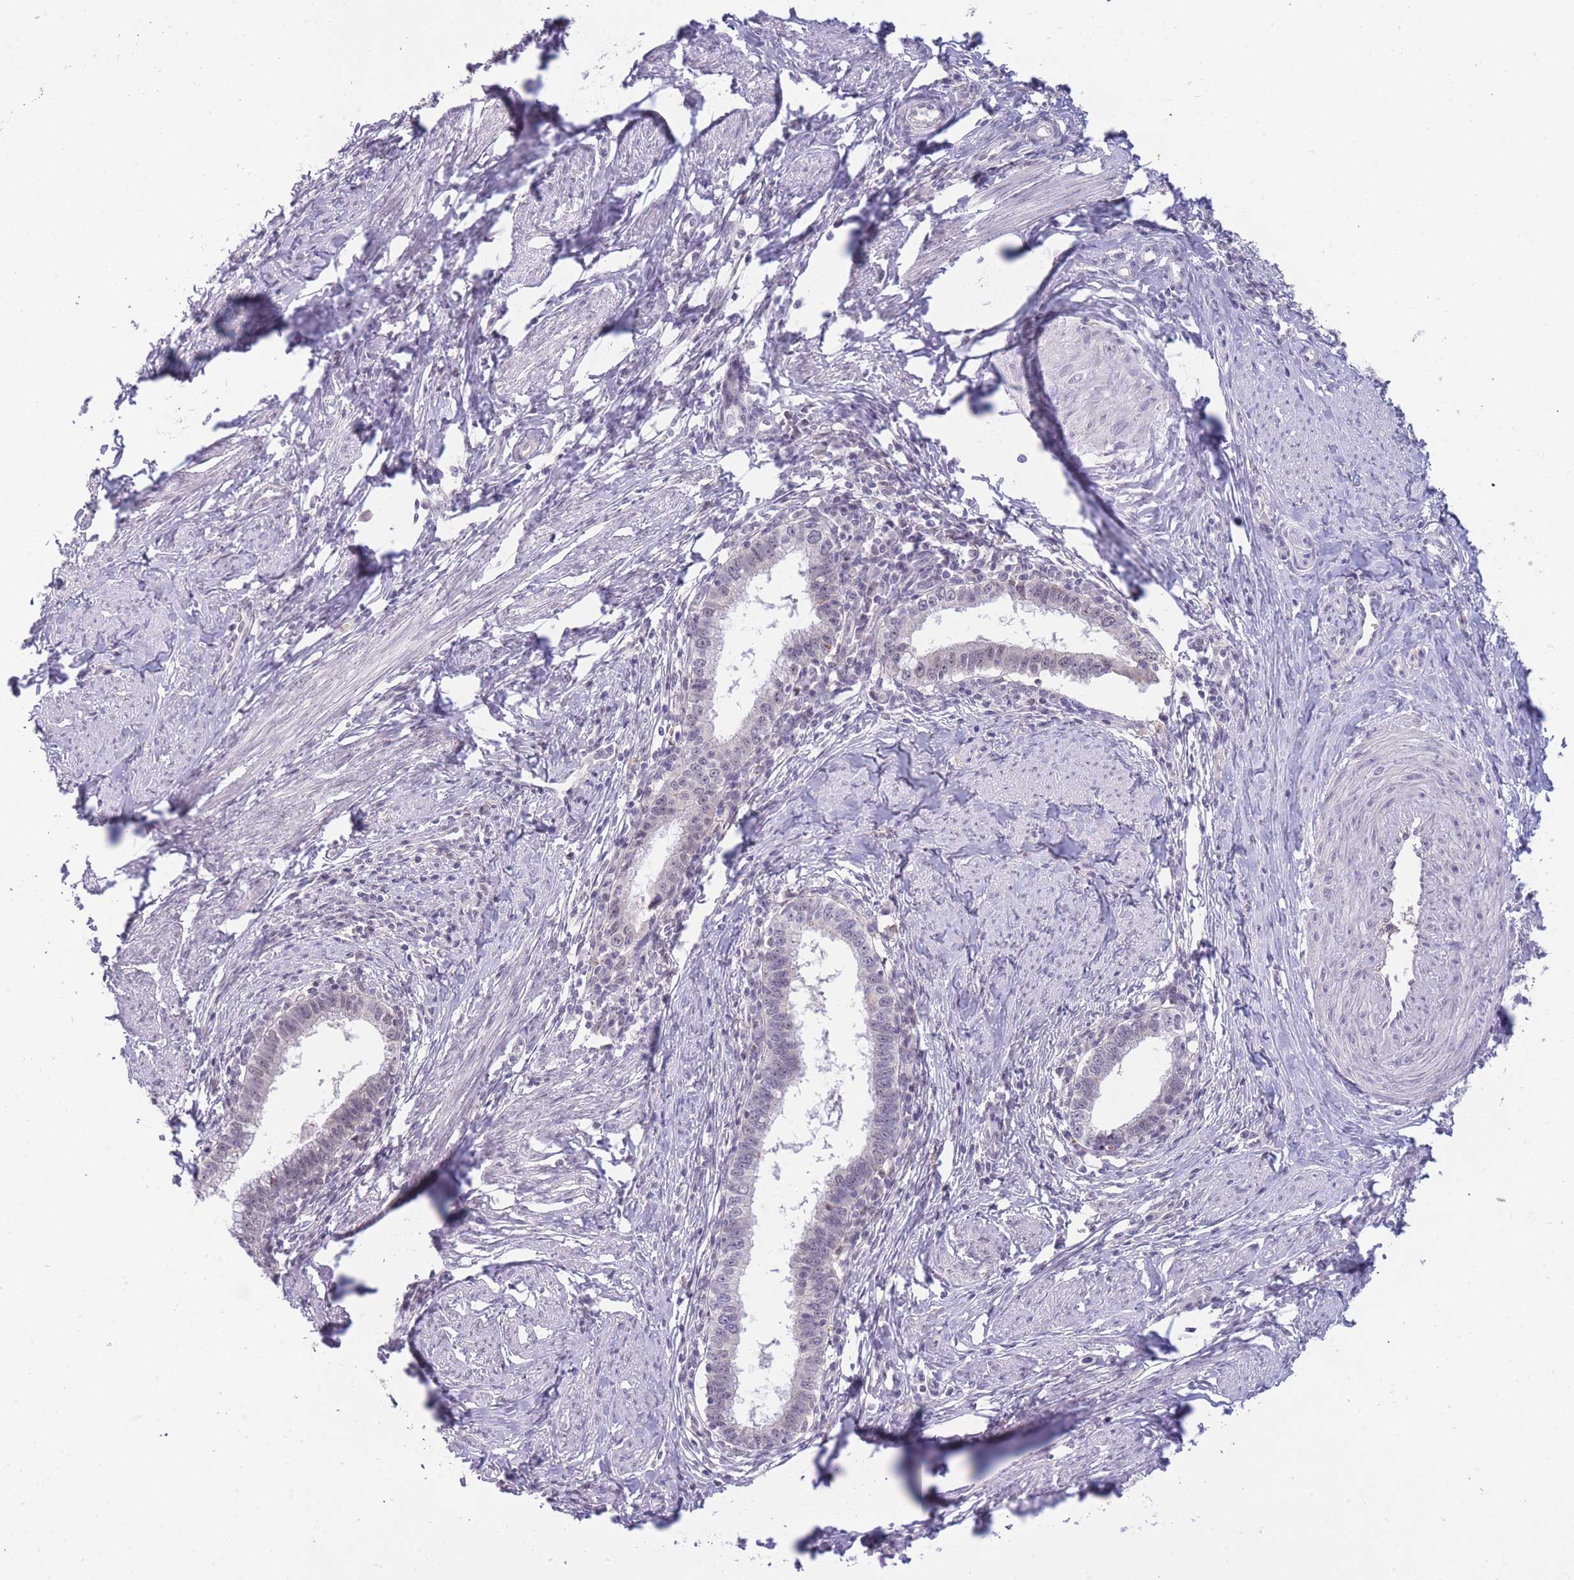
{"staining": {"intensity": "negative", "quantity": "none", "location": "none"}, "tissue": "cervical cancer", "cell_type": "Tumor cells", "image_type": "cancer", "snomed": [{"axis": "morphology", "description": "Adenocarcinoma, NOS"}, {"axis": "topography", "description": "Cervix"}], "caption": "Immunohistochemistry photomicrograph of human cervical cancer (adenocarcinoma) stained for a protein (brown), which shows no expression in tumor cells. (DAB (3,3'-diaminobenzidine) IHC with hematoxylin counter stain).", "gene": "GOLGA6L25", "patient": {"sex": "female", "age": 36}}